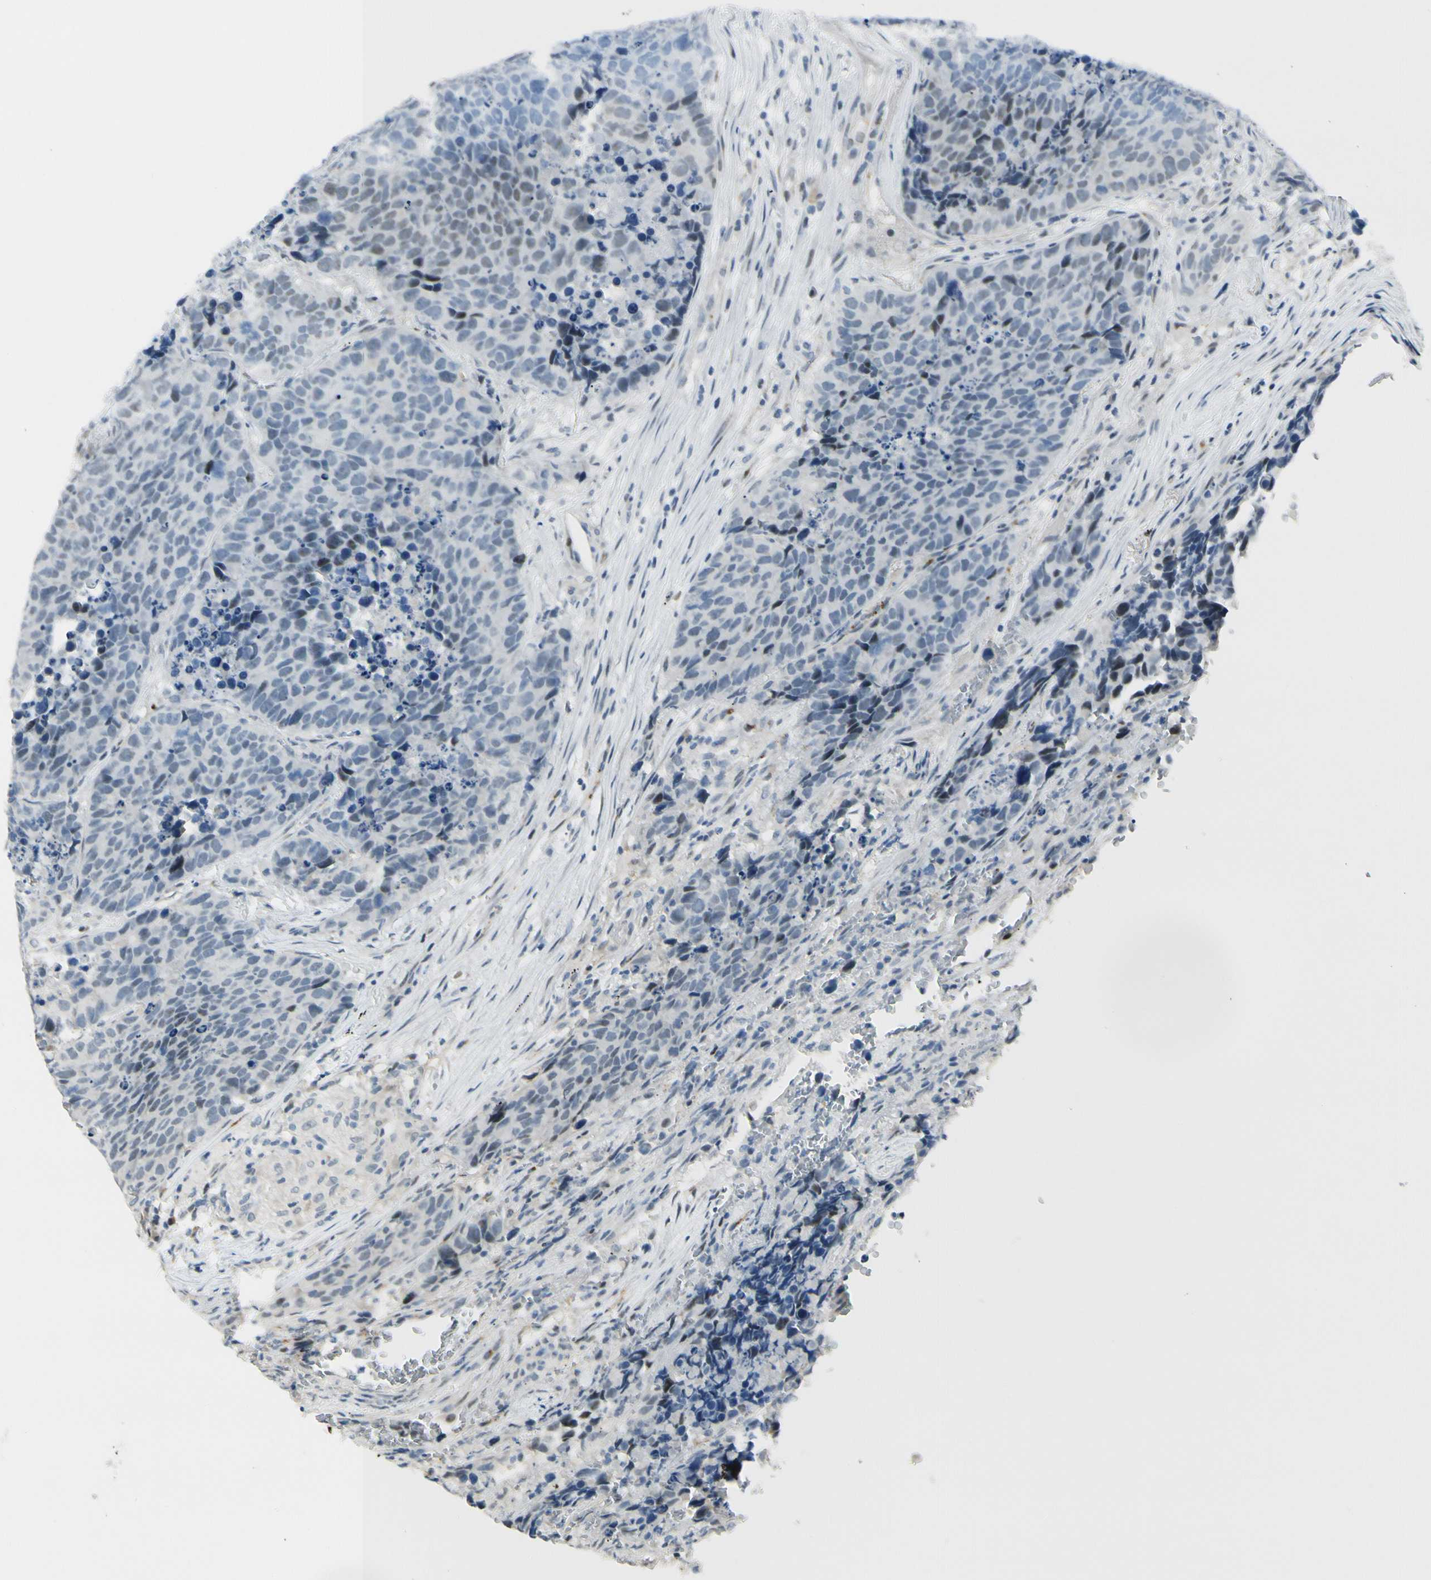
{"staining": {"intensity": "negative", "quantity": "none", "location": "none"}, "tissue": "carcinoid", "cell_type": "Tumor cells", "image_type": "cancer", "snomed": [{"axis": "morphology", "description": "Carcinoid, malignant, NOS"}, {"axis": "topography", "description": "Lung"}], "caption": "Immunohistochemical staining of human carcinoid reveals no significant positivity in tumor cells.", "gene": "B4GALNT1", "patient": {"sex": "male", "age": 60}}